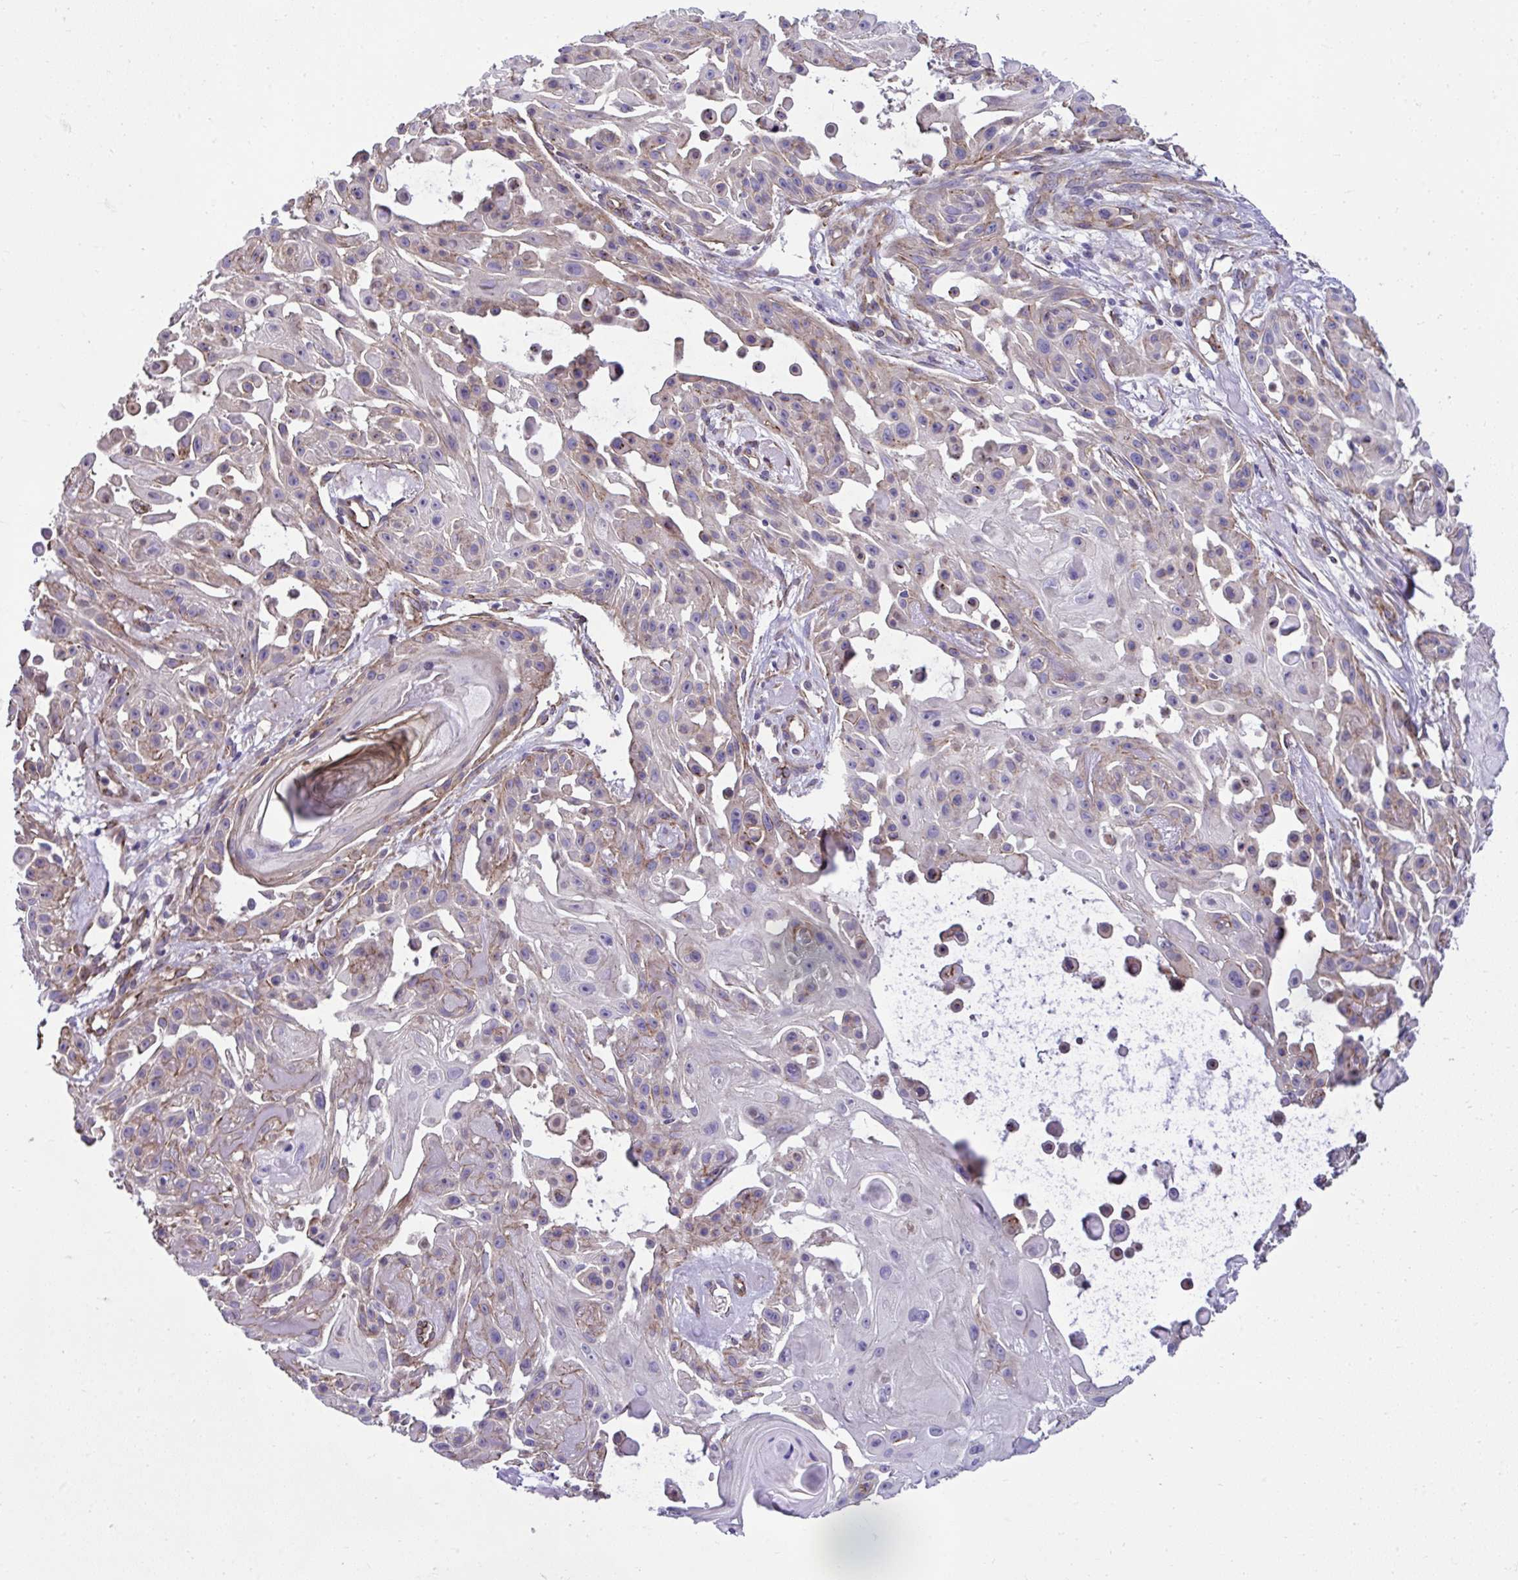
{"staining": {"intensity": "weak", "quantity": "<25%", "location": "cytoplasmic/membranous"}, "tissue": "skin cancer", "cell_type": "Tumor cells", "image_type": "cancer", "snomed": [{"axis": "morphology", "description": "Squamous cell carcinoma, NOS"}, {"axis": "topography", "description": "Skin"}], "caption": "Micrograph shows no significant protein expression in tumor cells of skin cancer.", "gene": "TRIM52", "patient": {"sex": "male", "age": 91}}